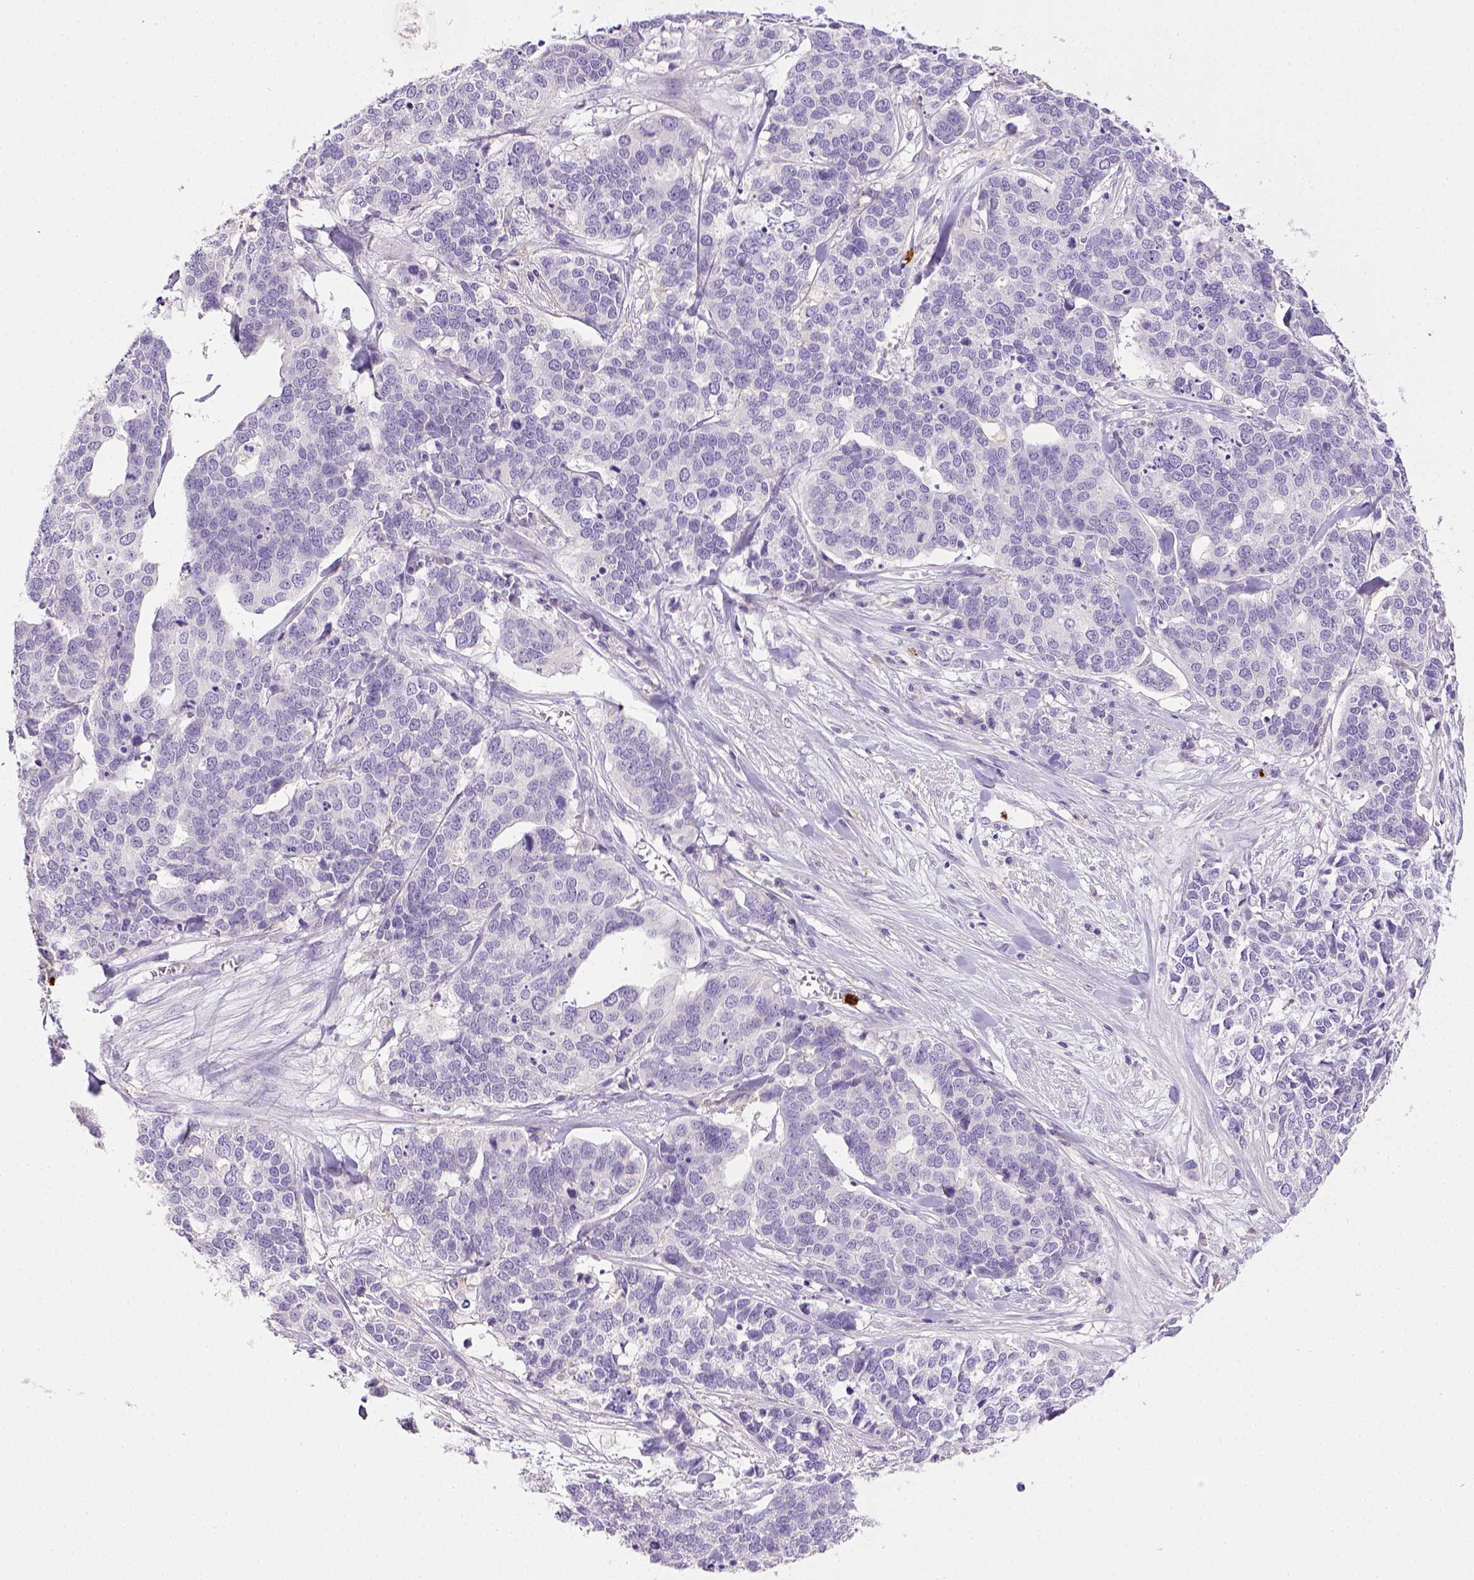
{"staining": {"intensity": "negative", "quantity": "none", "location": "none"}, "tissue": "ovarian cancer", "cell_type": "Tumor cells", "image_type": "cancer", "snomed": [{"axis": "morphology", "description": "Carcinoma, endometroid"}, {"axis": "topography", "description": "Ovary"}], "caption": "The micrograph demonstrates no significant positivity in tumor cells of ovarian endometroid carcinoma.", "gene": "ITGAM", "patient": {"sex": "female", "age": 65}}